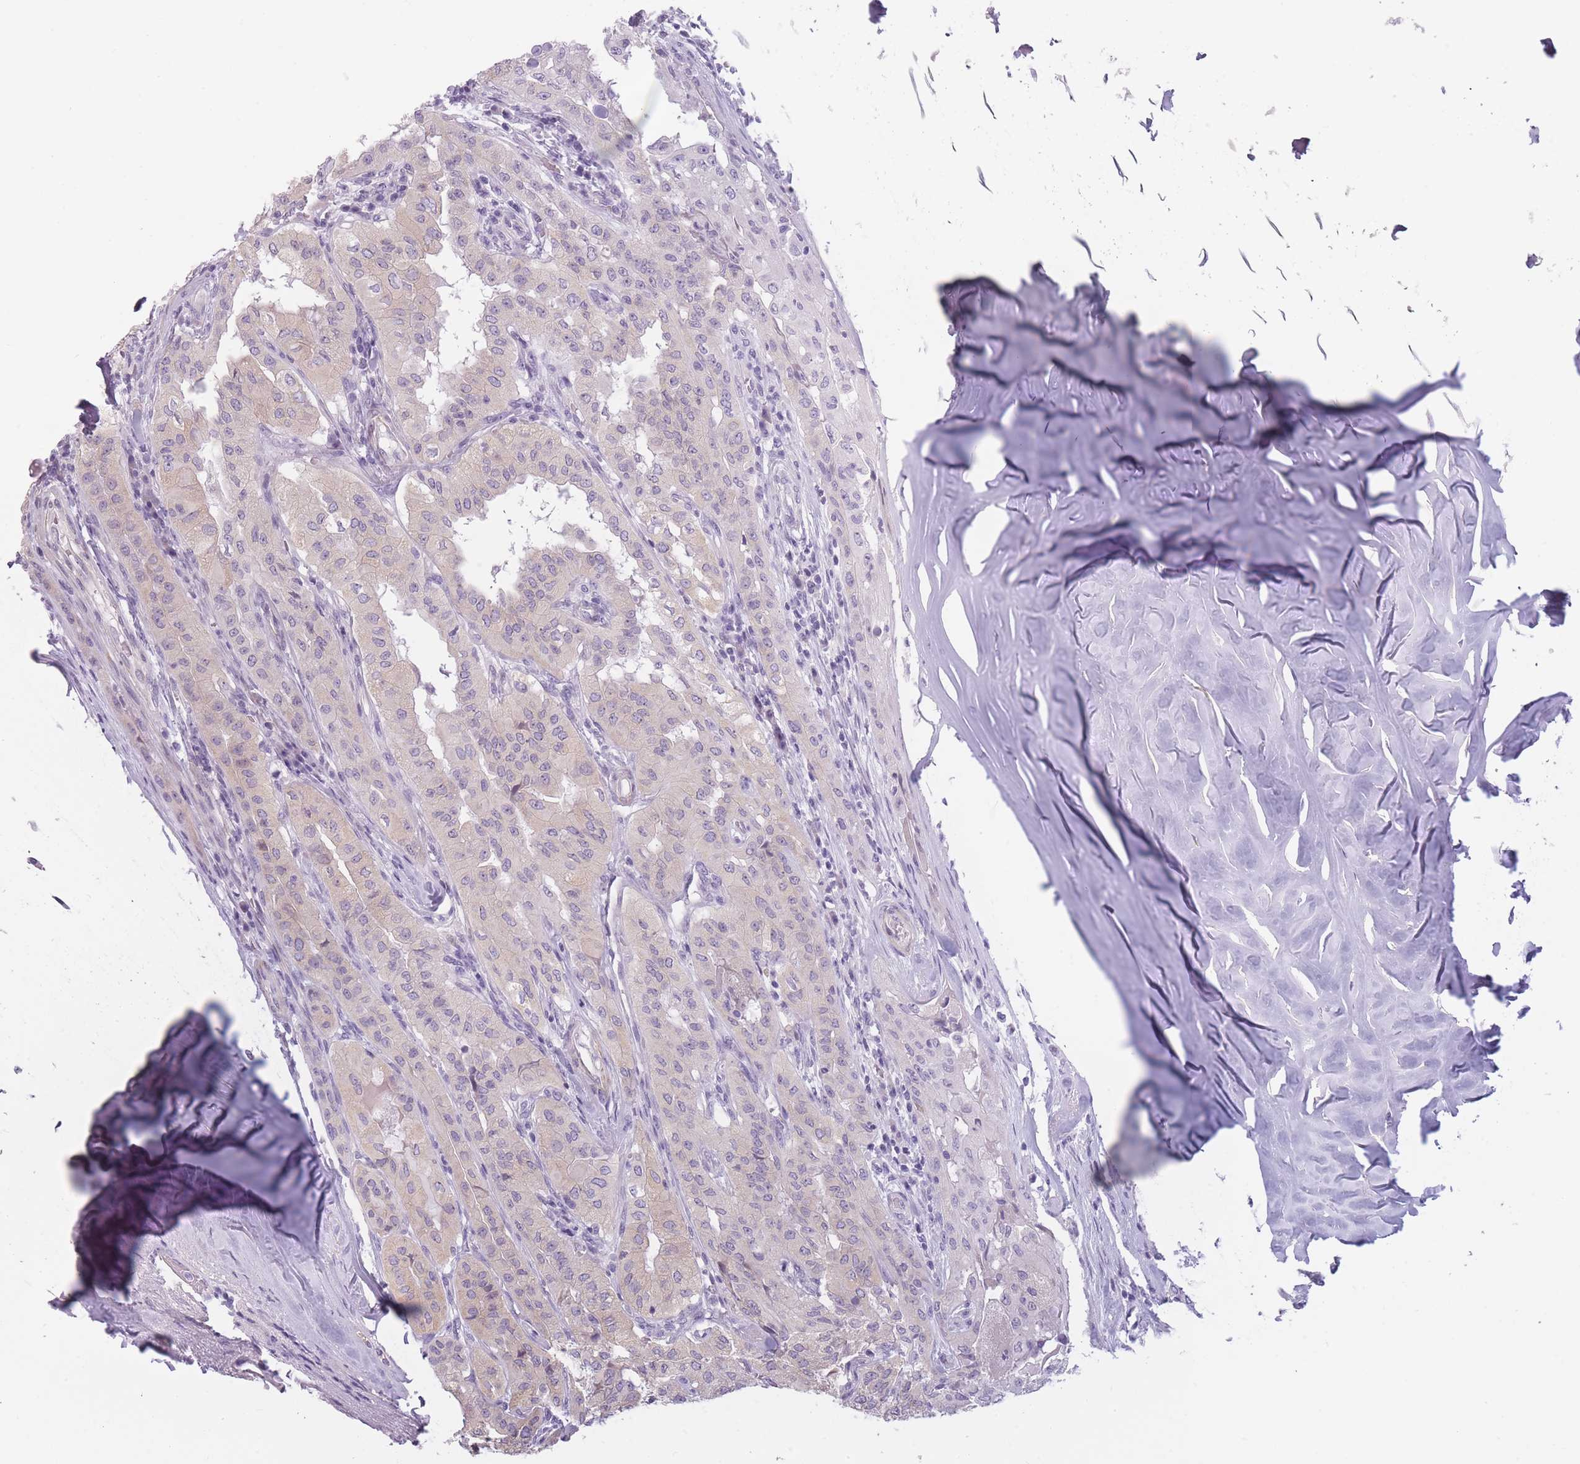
{"staining": {"intensity": "negative", "quantity": "none", "location": "none"}, "tissue": "thyroid cancer", "cell_type": "Tumor cells", "image_type": "cancer", "snomed": [{"axis": "morphology", "description": "Papillary adenocarcinoma, NOS"}, {"axis": "topography", "description": "Thyroid gland"}], "caption": "Immunohistochemistry of human papillary adenocarcinoma (thyroid) reveals no expression in tumor cells.", "gene": "TMEM236", "patient": {"sex": "female", "age": 59}}